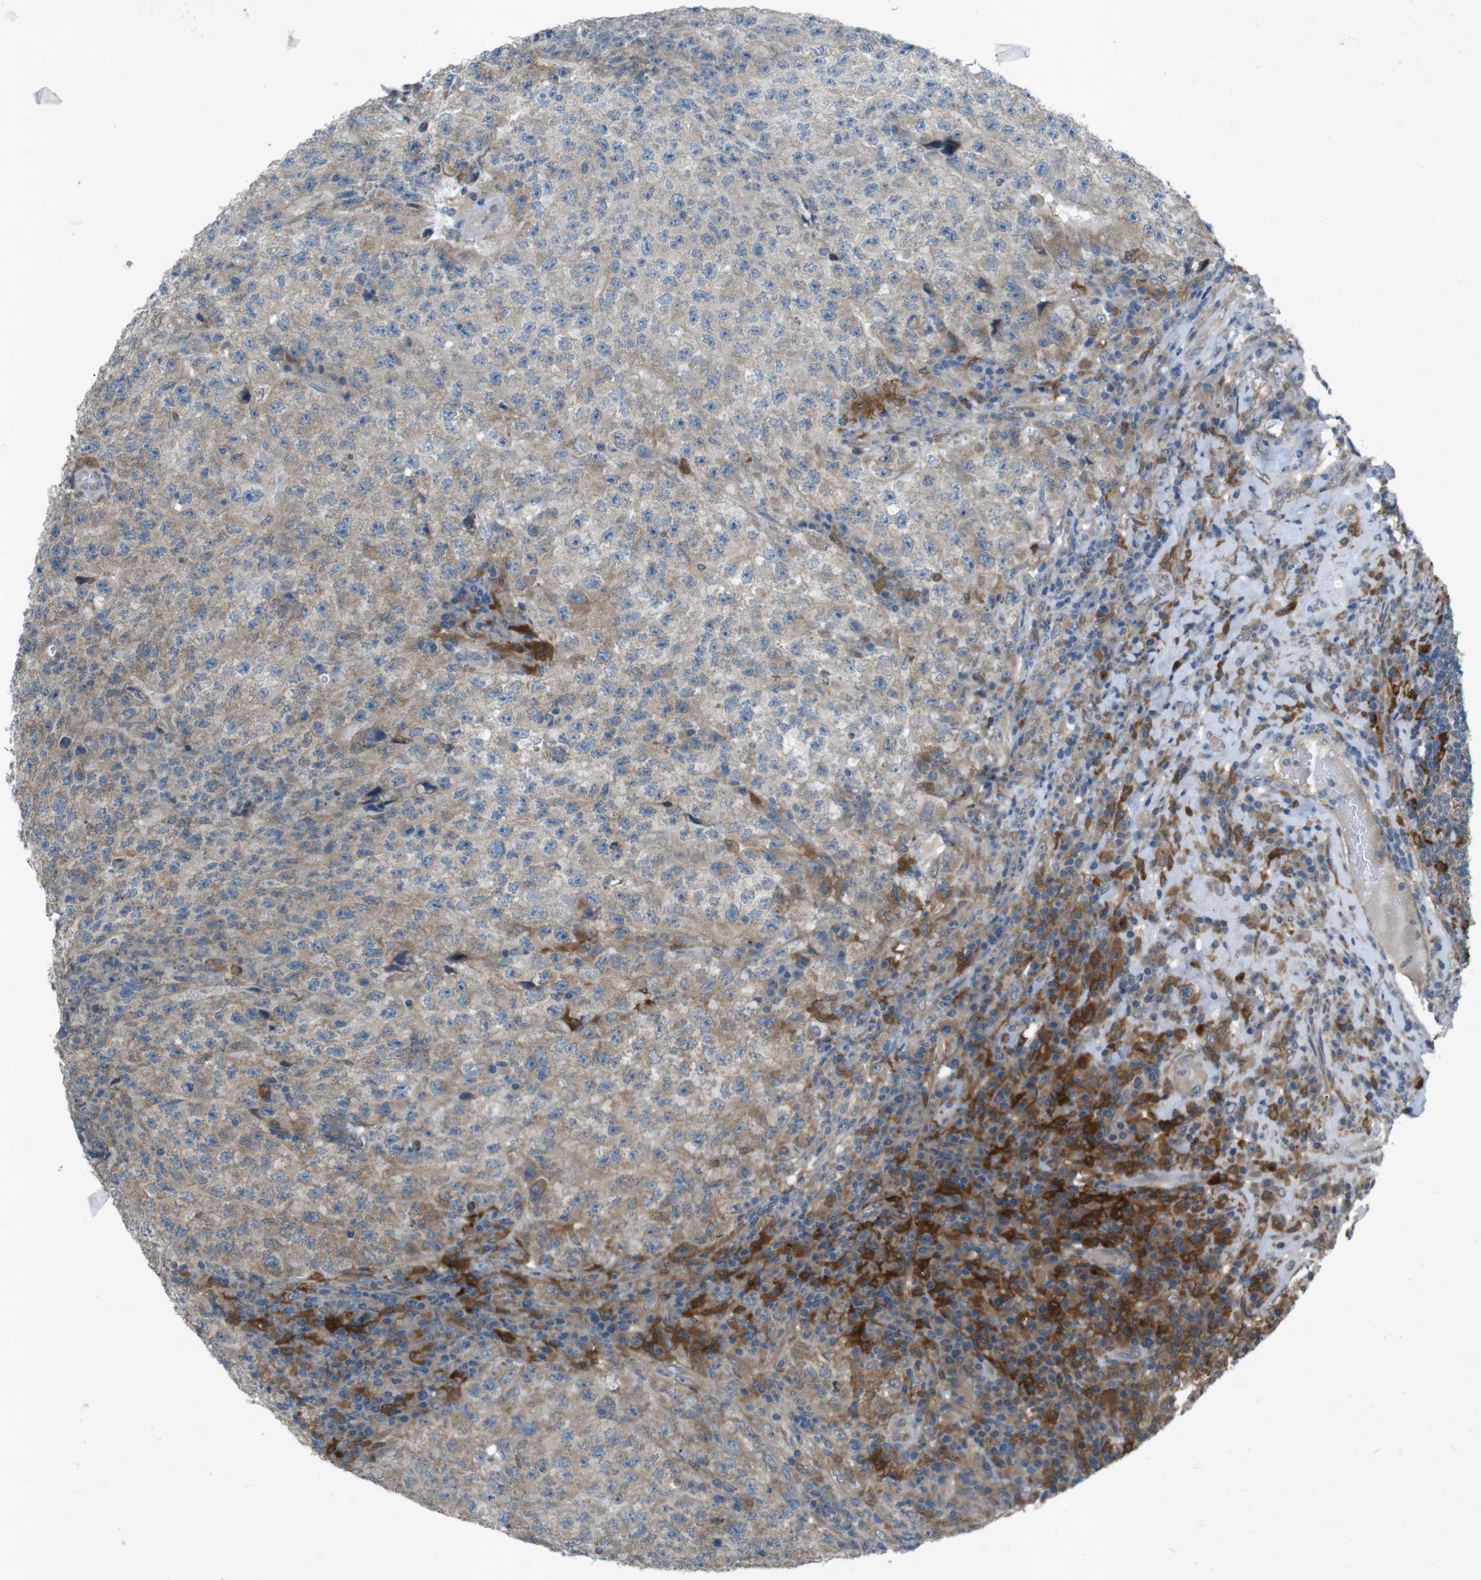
{"staining": {"intensity": "weak", "quantity": "25%-75%", "location": "cytoplasmic/membranous"}, "tissue": "testis cancer", "cell_type": "Tumor cells", "image_type": "cancer", "snomed": [{"axis": "morphology", "description": "Necrosis, NOS"}, {"axis": "morphology", "description": "Carcinoma, Embryonal, NOS"}, {"axis": "topography", "description": "Testis"}], "caption": "High-magnification brightfield microscopy of testis embryonal carcinoma stained with DAB (brown) and counterstained with hematoxylin (blue). tumor cells exhibit weak cytoplasmic/membranous staining is present in approximately25%-75% of cells. (DAB (3,3'-diaminobenzidine) IHC with brightfield microscopy, high magnification).", "gene": "TMEM41B", "patient": {"sex": "male", "age": 19}}